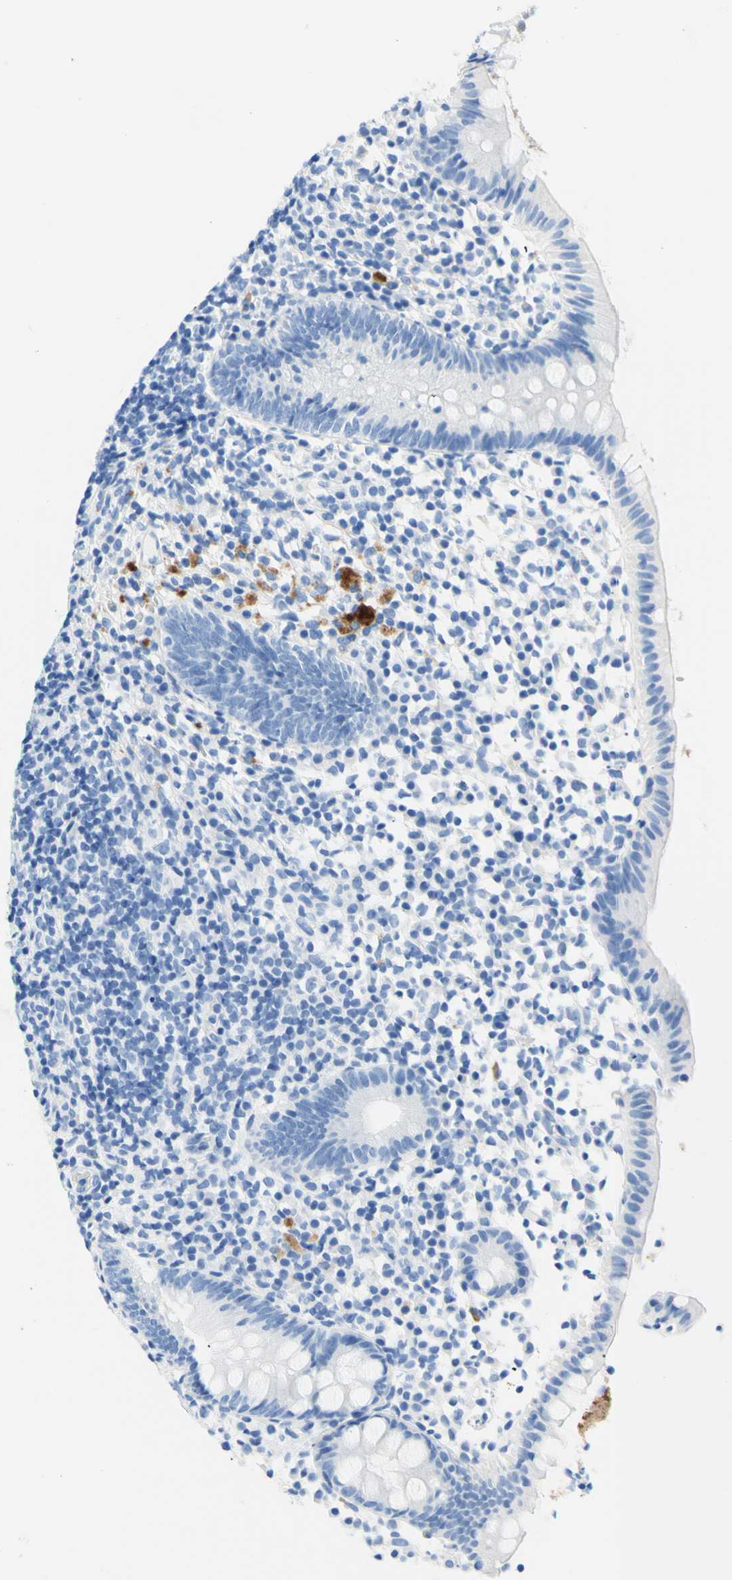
{"staining": {"intensity": "negative", "quantity": "none", "location": "none"}, "tissue": "appendix", "cell_type": "Glandular cells", "image_type": "normal", "snomed": [{"axis": "morphology", "description": "Normal tissue, NOS"}, {"axis": "topography", "description": "Appendix"}], "caption": "Photomicrograph shows no protein positivity in glandular cells of normal appendix.", "gene": "MYH2", "patient": {"sex": "female", "age": 20}}